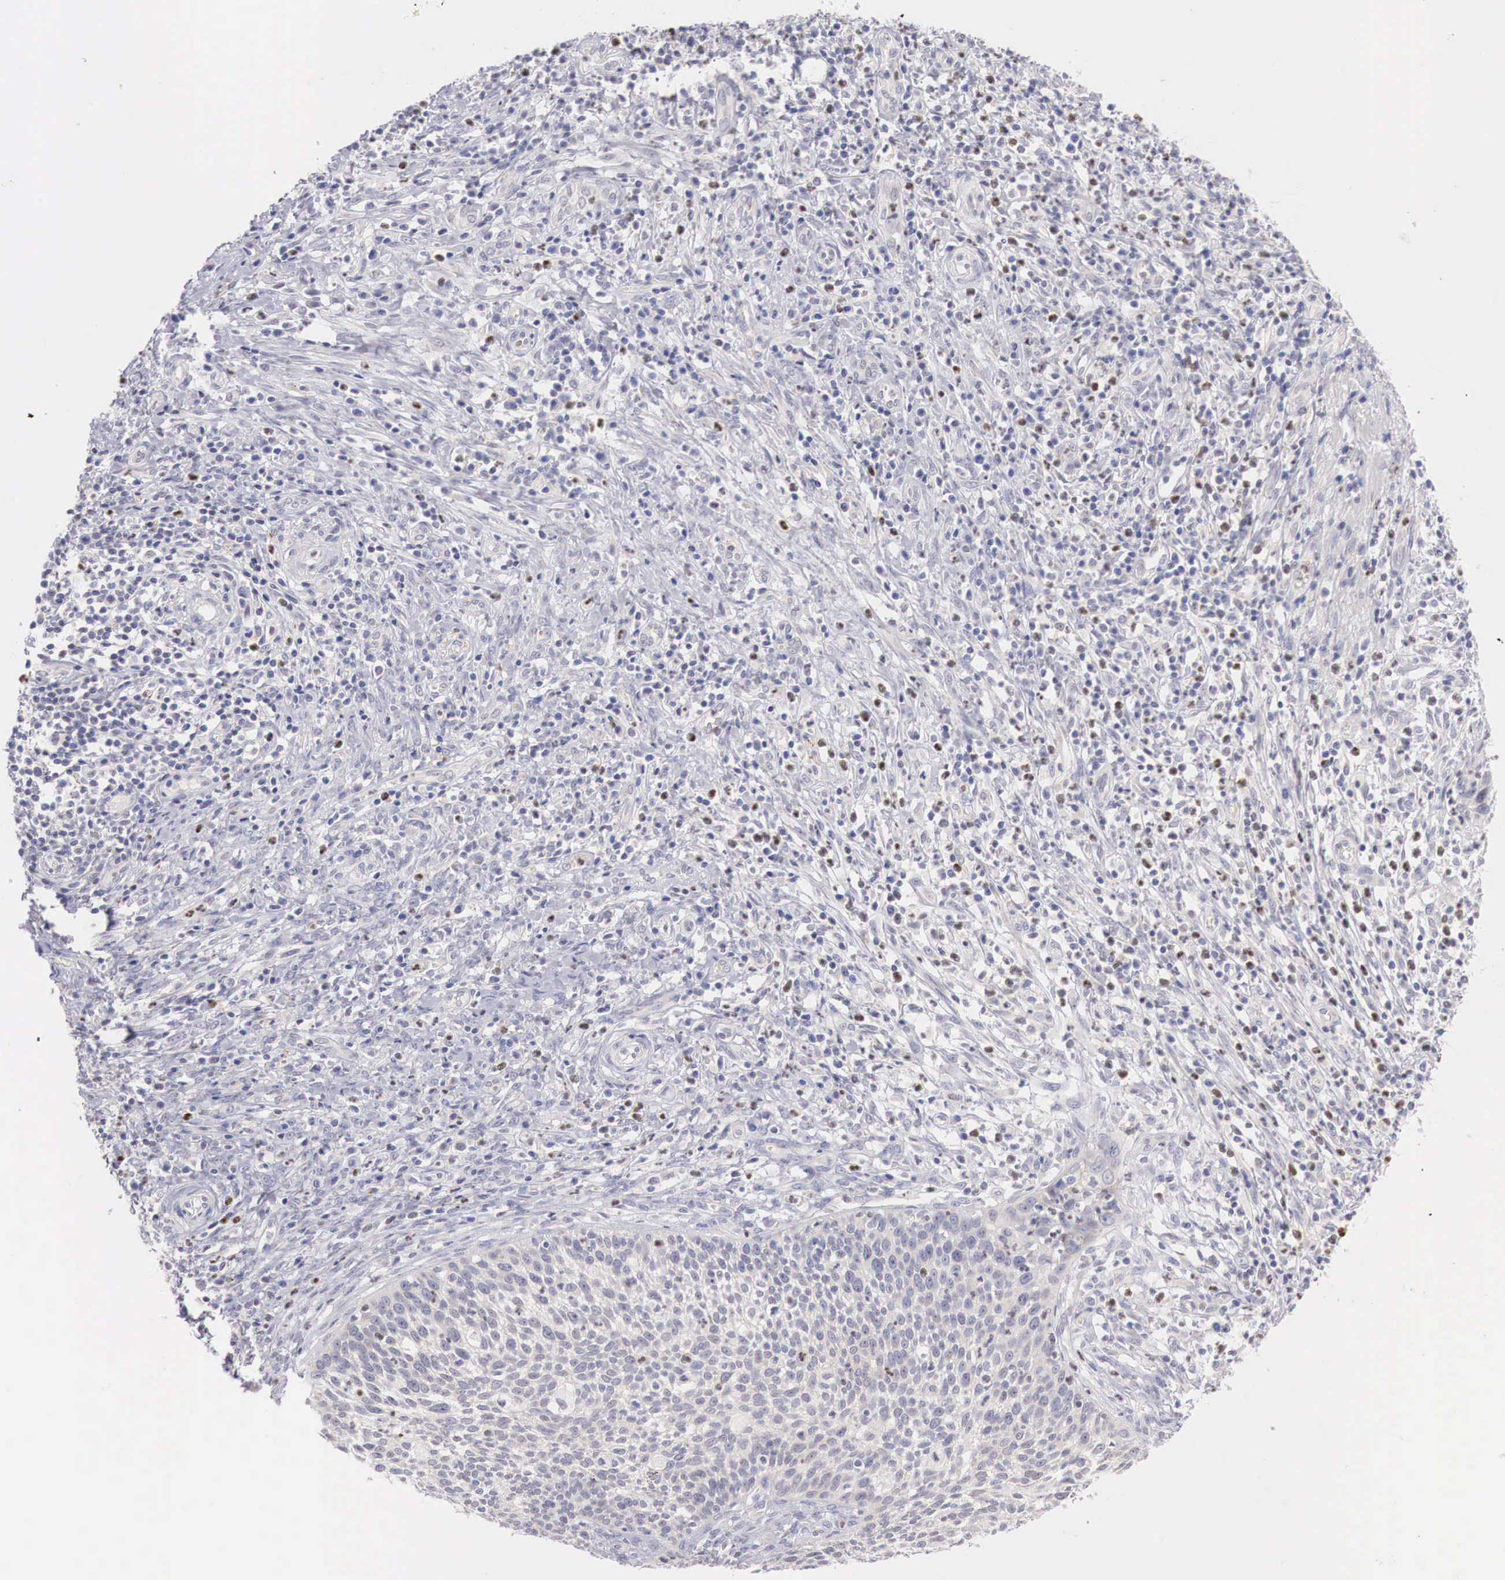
{"staining": {"intensity": "negative", "quantity": "none", "location": "none"}, "tissue": "cervical cancer", "cell_type": "Tumor cells", "image_type": "cancer", "snomed": [{"axis": "morphology", "description": "Squamous cell carcinoma, NOS"}, {"axis": "topography", "description": "Cervix"}], "caption": "A histopathology image of human cervical squamous cell carcinoma is negative for staining in tumor cells.", "gene": "TRIM13", "patient": {"sex": "female", "age": 41}}